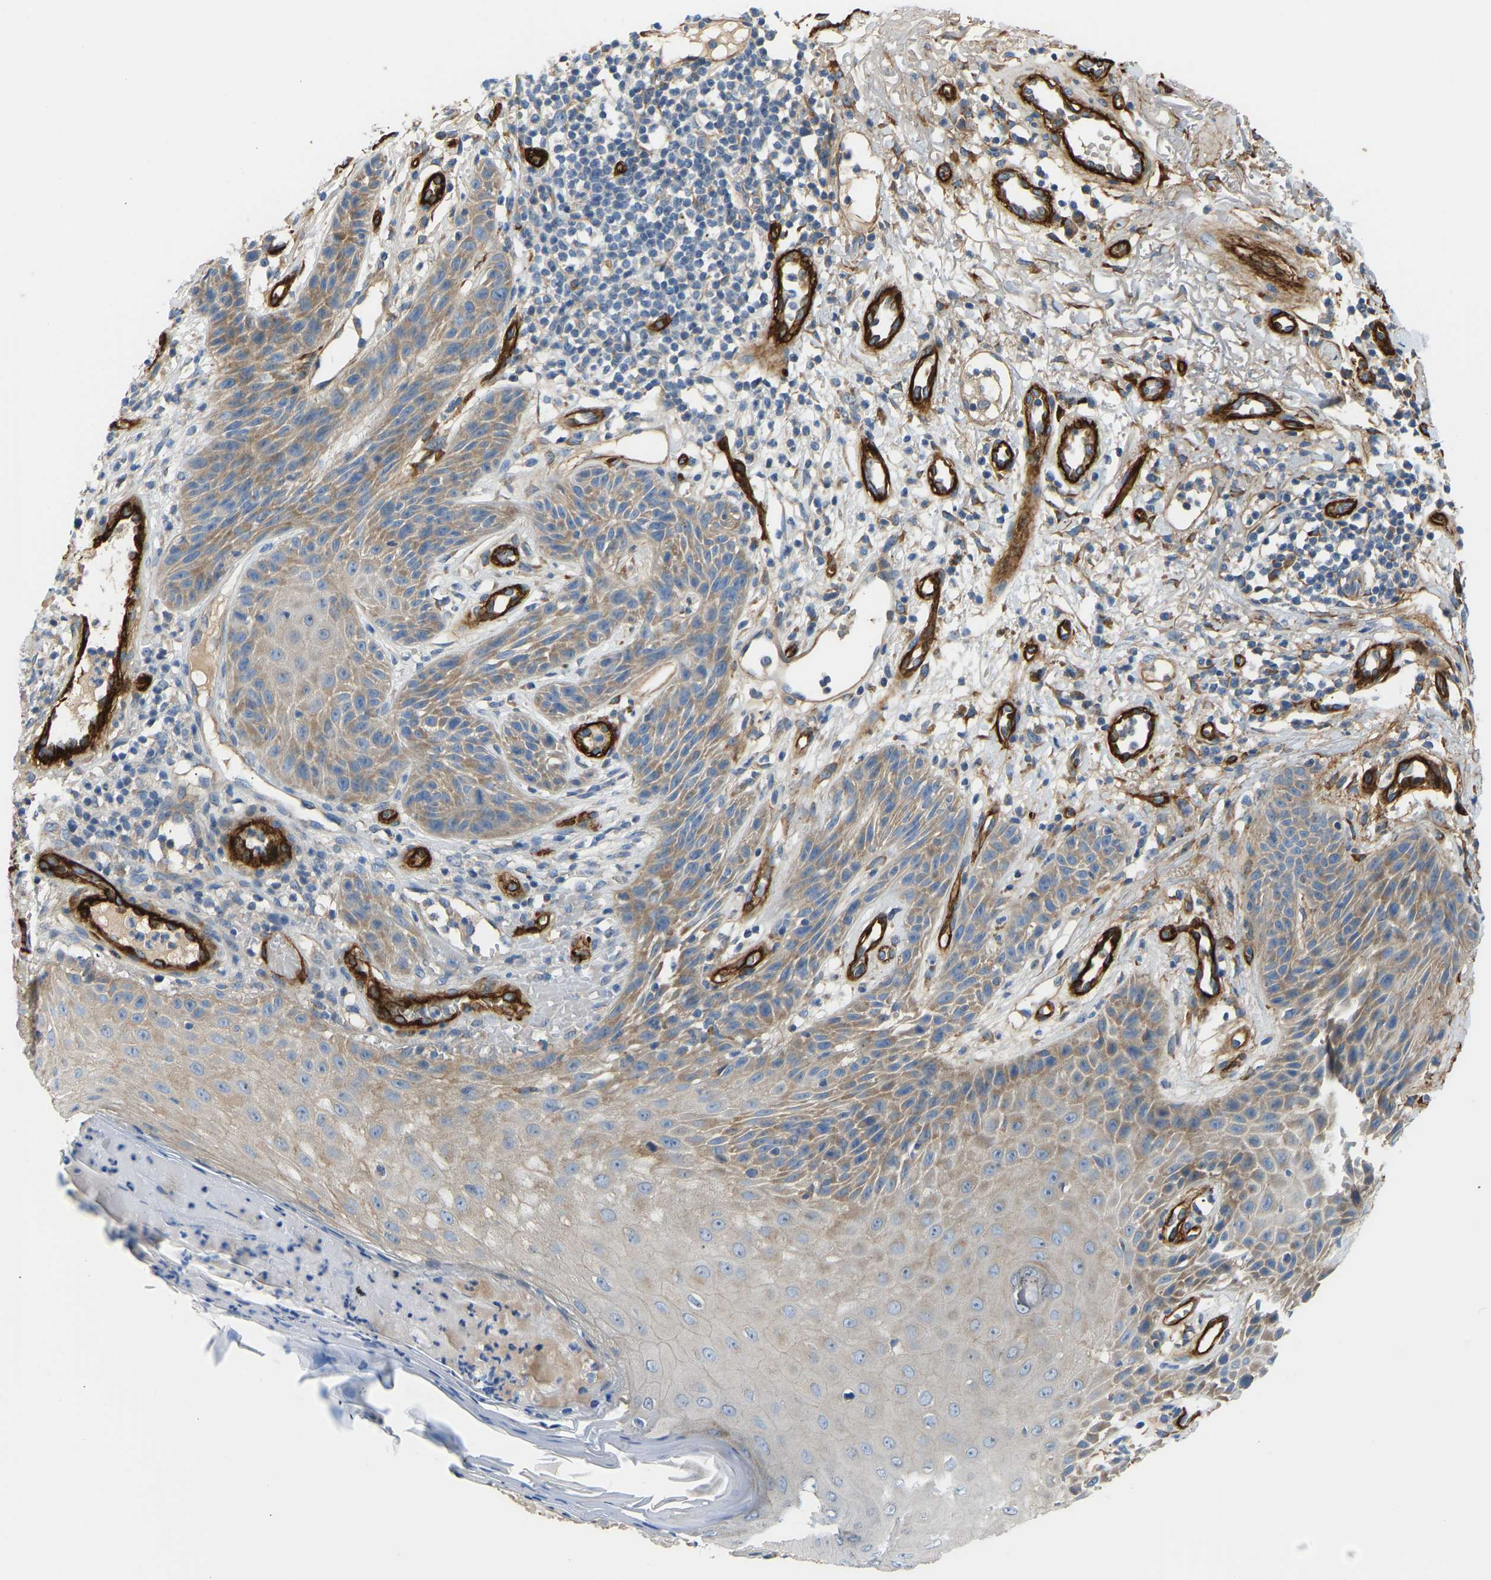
{"staining": {"intensity": "moderate", "quantity": ">75%", "location": "cytoplasmic/membranous"}, "tissue": "skin cancer", "cell_type": "Tumor cells", "image_type": "cancer", "snomed": [{"axis": "morphology", "description": "Normal tissue, NOS"}, {"axis": "morphology", "description": "Basal cell carcinoma"}, {"axis": "topography", "description": "Skin"}], "caption": "This is a photomicrograph of immunohistochemistry (IHC) staining of skin cancer, which shows moderate positivity in the cytoplasmic/membranous of tumor cells.", "gene": "COL15A1", "patient": {"sex": "male", "age": 79}}